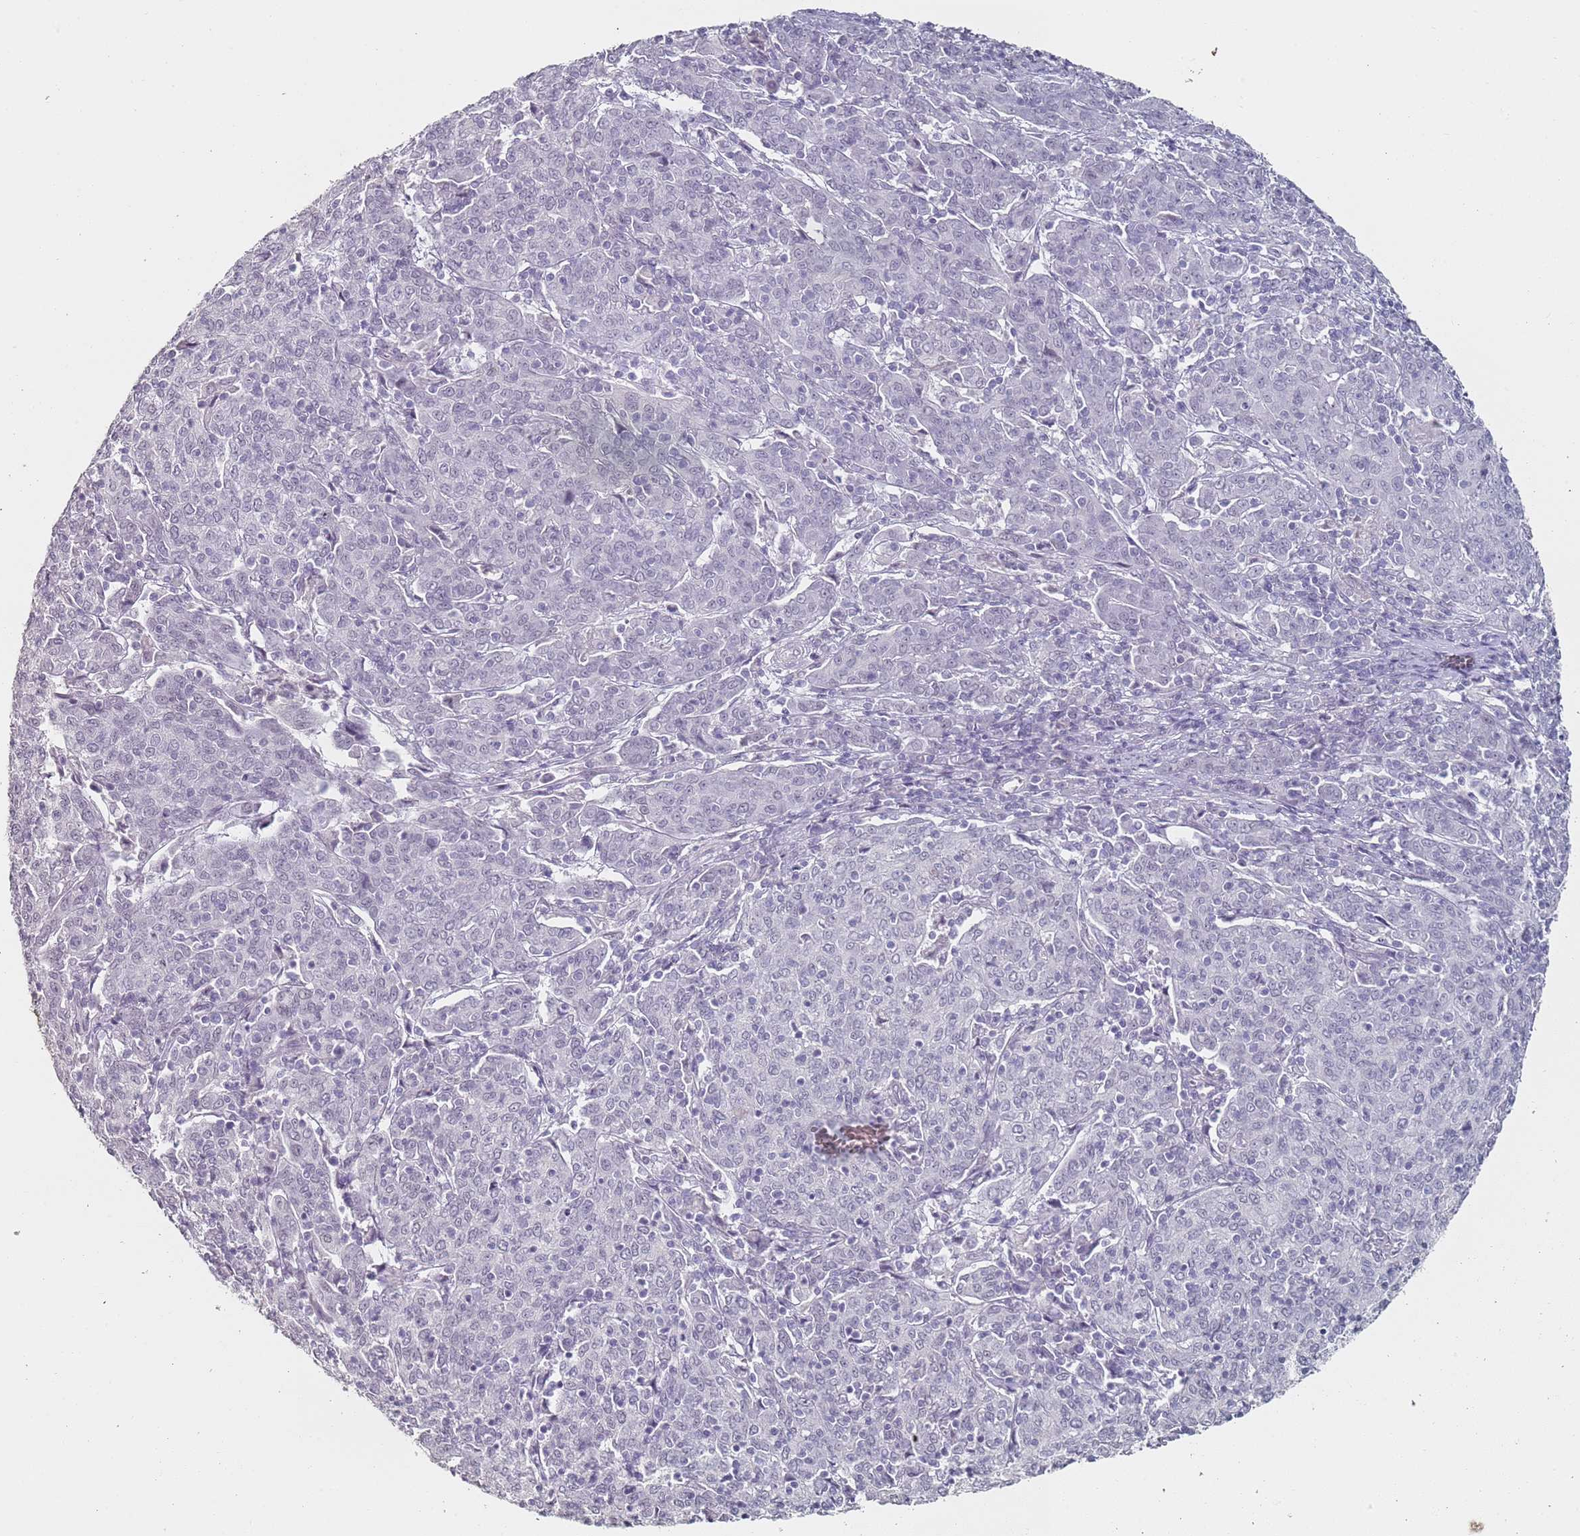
{"staining": {"intensity": "negative", "quantity": "none", "location": "none"}, "tissue": "cervical cancer", "cell_type": "Tumor cells", "image_type": "cancer", "snomed": [{"axis": "morphology", "description": "Squamous cell carcinoma, NOS"}, {"axis": "topography", "description": "Cervix"}], "caption": "Immunohistochemistry (IHC) of cervical cancer (squamous cell carcinoma) reveals no positivity in tumor cells. The staining was performed using DAB to visualize the protein expression in brown, while the nuclei were stained in blue with hematoxylin (Magnification: 20x).", "gene": "DNAH11", "patient": {"sex": "female", "age": 67}}